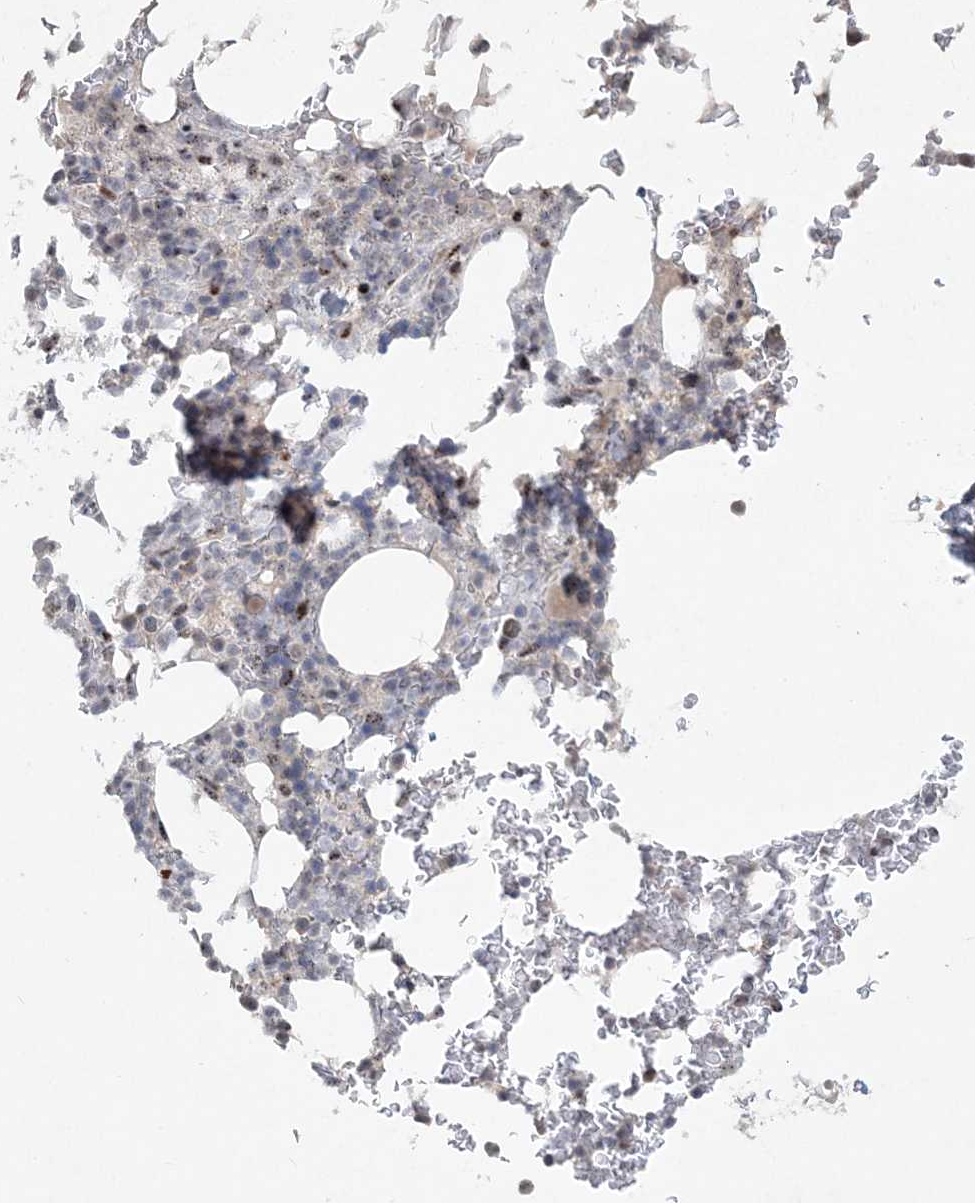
{"staining": {"intensity": "weak", "quantity": "<25%", "location": "cytoplasmic/membranous"}, "tissue": "bone marrow", "cell_type": "Hematopoietic cells", "image_type": "normal", "snomed": [{"axis": "morphology", "description": "Normal tissue, NOS"}, {"axis": "topography", "description": "Bone marrow"}], "caption": "This image is of benign bone marrow stained with immunohistochemistry to label a protein in brown with the nuclei are counter-stained blue. There is no positivity in hematopoietic cells. (DAB immunohistochemistry (IHC), high magnification).", "gene": "GIN1", "patient": {"sex": "male", "age": 58}}